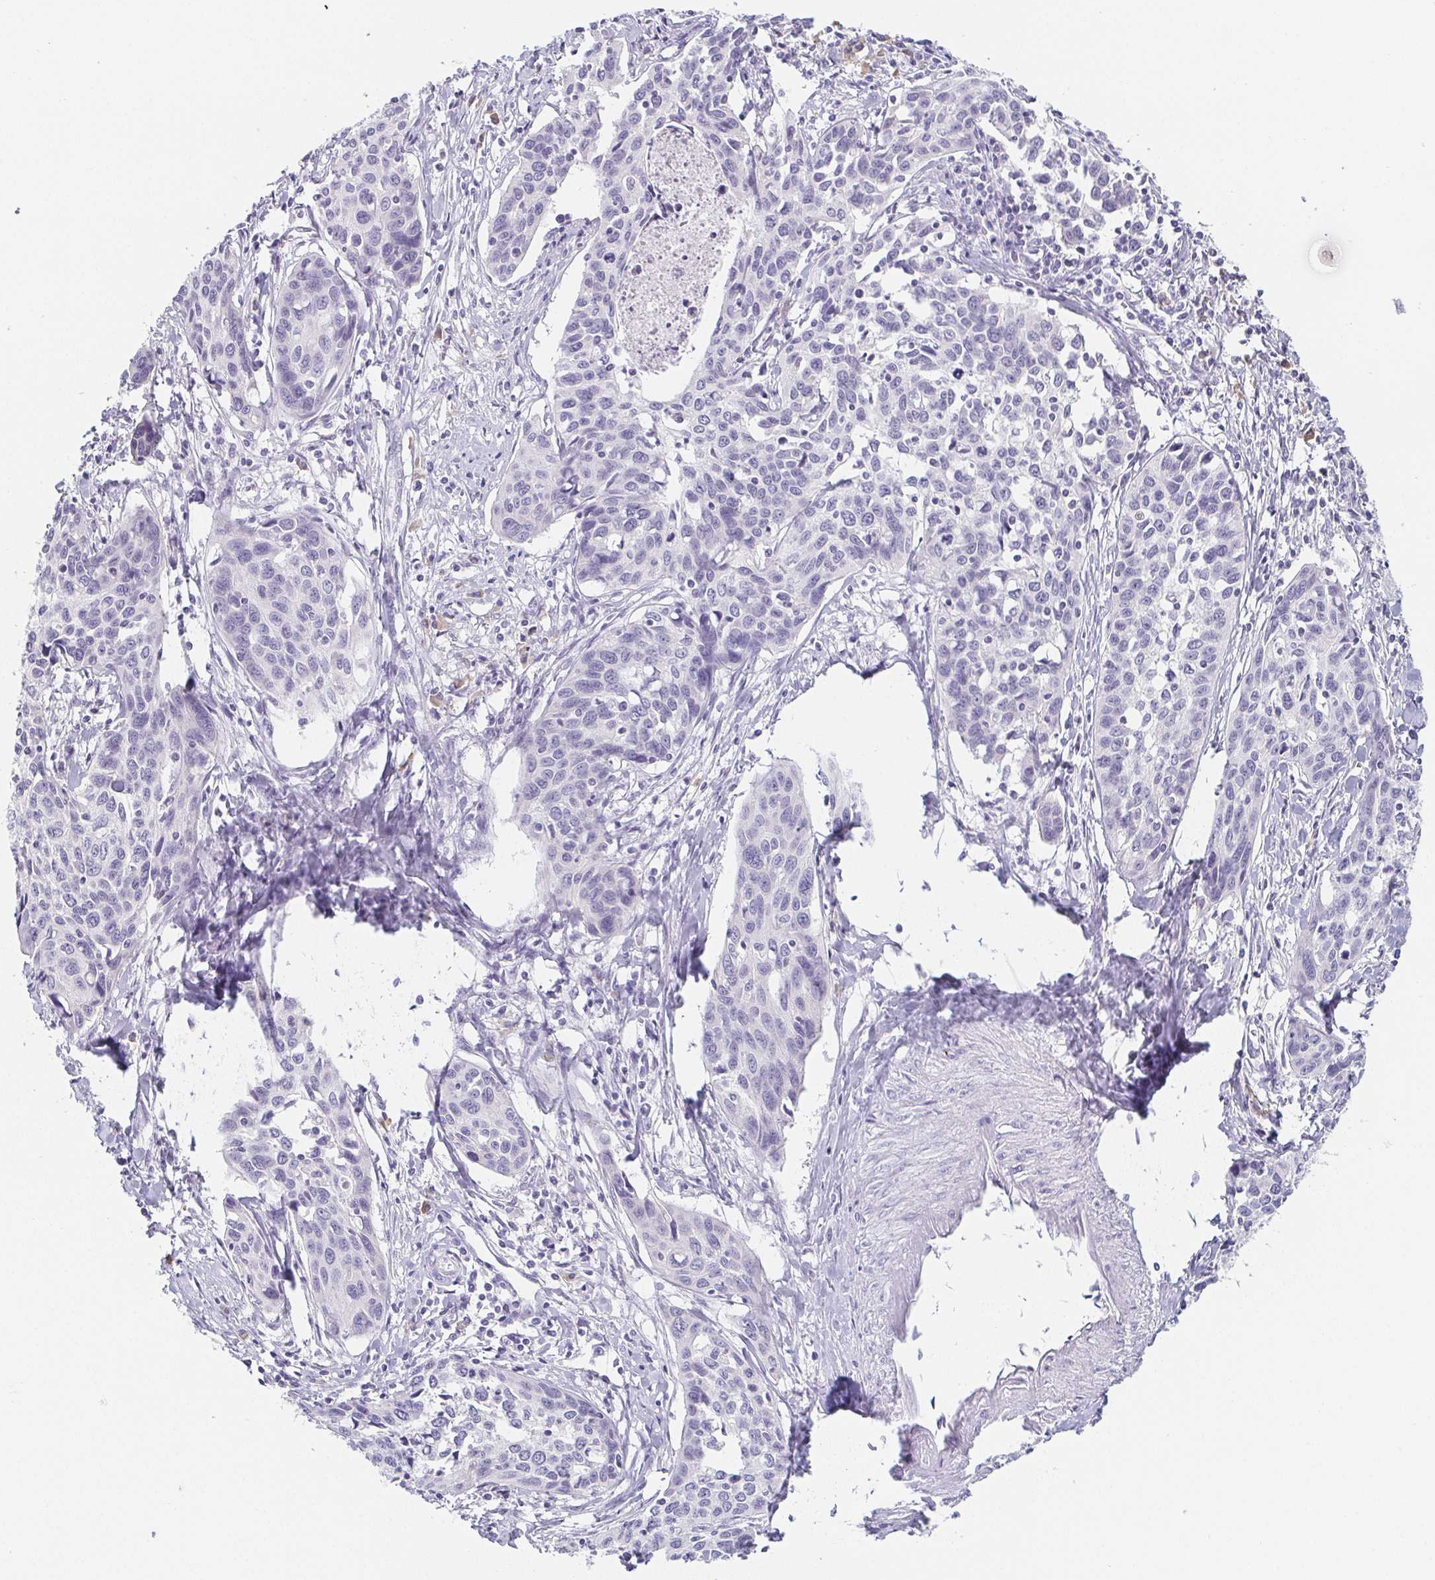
{"staining": {"intensity": "negative", "quantity": "none", "location": "none"}, "tissue": "cervical cancer", "cell_type": "Tumor cells", "image_type": "cancer", "snomed": [{"axis": "morphology", "description": "Squamous cell carcinoma, NOS"}, {"axis": "topography", "description": "Cervix"}], "caption": "Tumor cells are negative for brown protein staining in cervical squamous cell carcinoma.", "gene": "PRR27", "patient": {"sex": "female", "age": 31}}